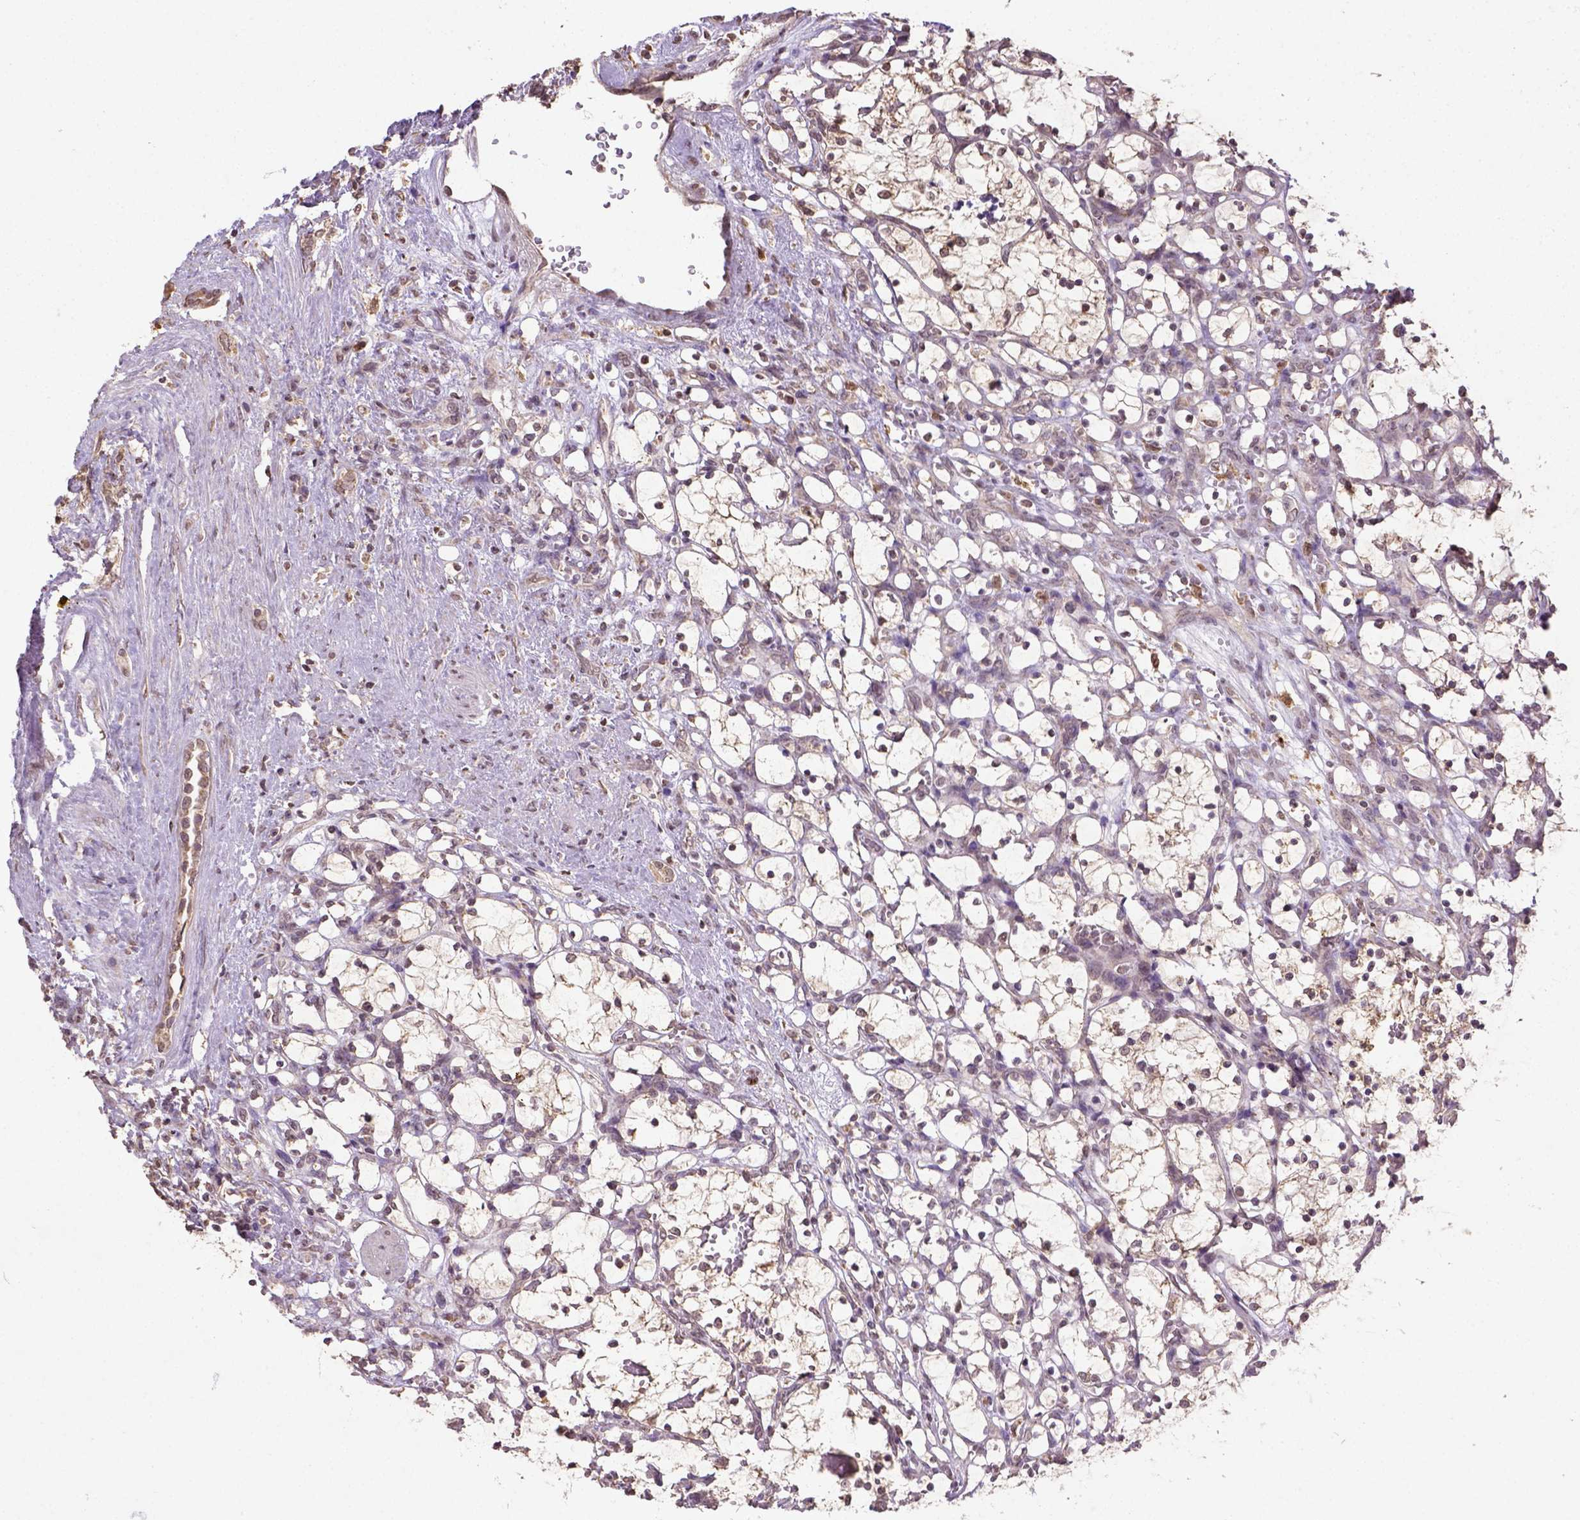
{"staining": {"intensity": "weak", "quantity": ">75%", "location": "cytoplasmic/membranous"}, "tissue": "renal cancer", "cell_type": "Tumor cells", "image_type": "cancer", "snomed": [{"axis": "morphology", "description": "Adenocarcinoma, NOS"}, {"axis": "topography", "description": "Kidney"}], "caption": "Immunohistochemical staining of human renal adenocarcinoma exhibits weak cytoplasmic/membranous protein positivity in about >75% of tumor cells.", "gene": "NUDT10", "patient": {"sex": "female", "age": 69}}